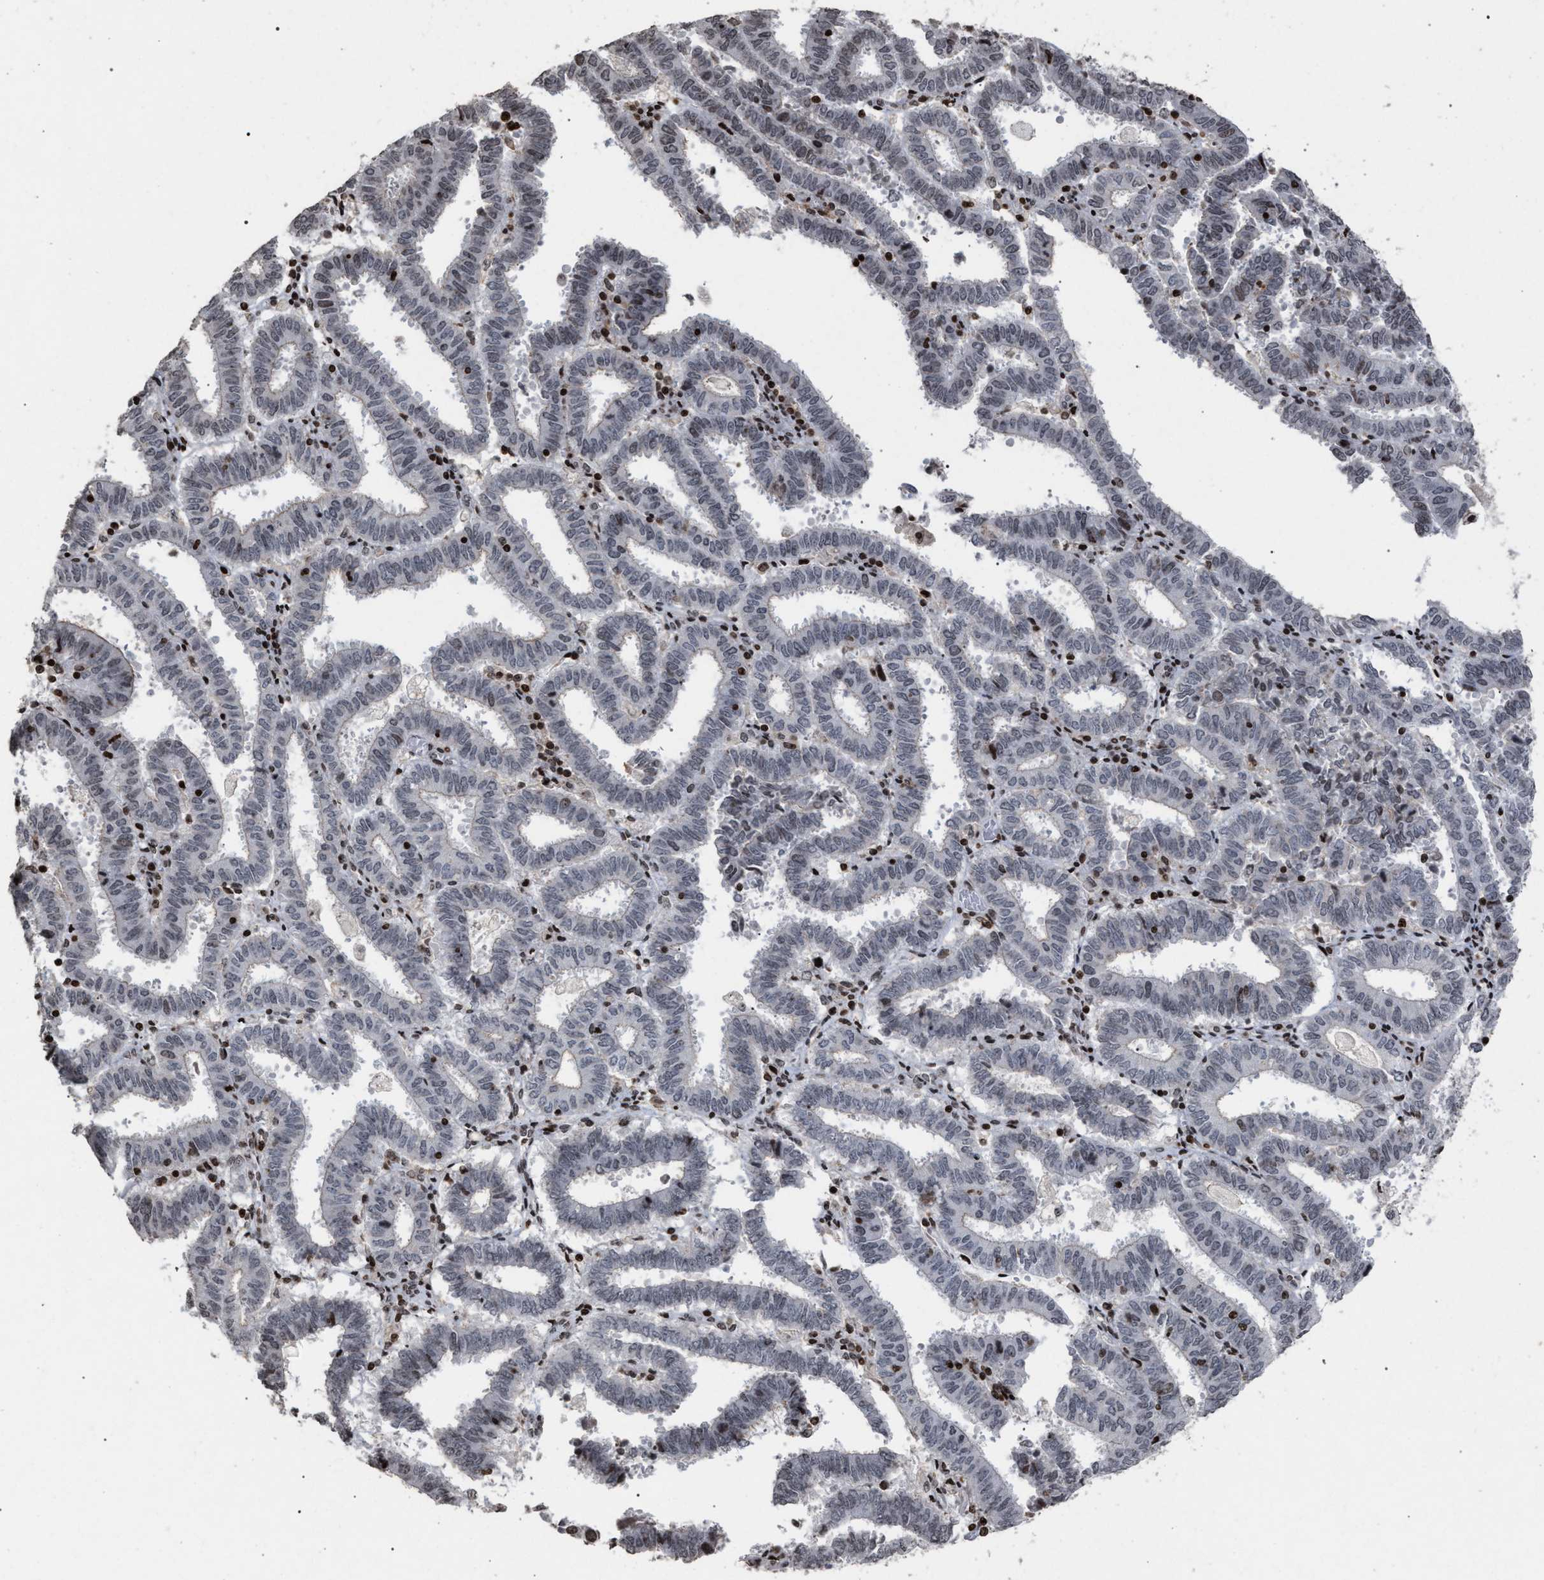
{"staining": {"intensity": "moderate", "quantity": "25%-75%", "location": "cytoplasmic/membranous,nuclear"}, "tissue": "endometrial cancer", "cell_type": "Tumor cells", "image_type": "cancer", "snomed": [{"axis": "morphology", "description": "Adenocarcinoma, NOS"}, {"axis": "topography", "description": "Uterus"}], "caption": "Brown immunohistochemical staining in endometrial cancer displays moderate cytoplasmic/membranous and nuclear staining in approximately 25%-75% of tumor cells.", "gene": "FOXD3", "patient": {"sex": "female", "age": 83}}